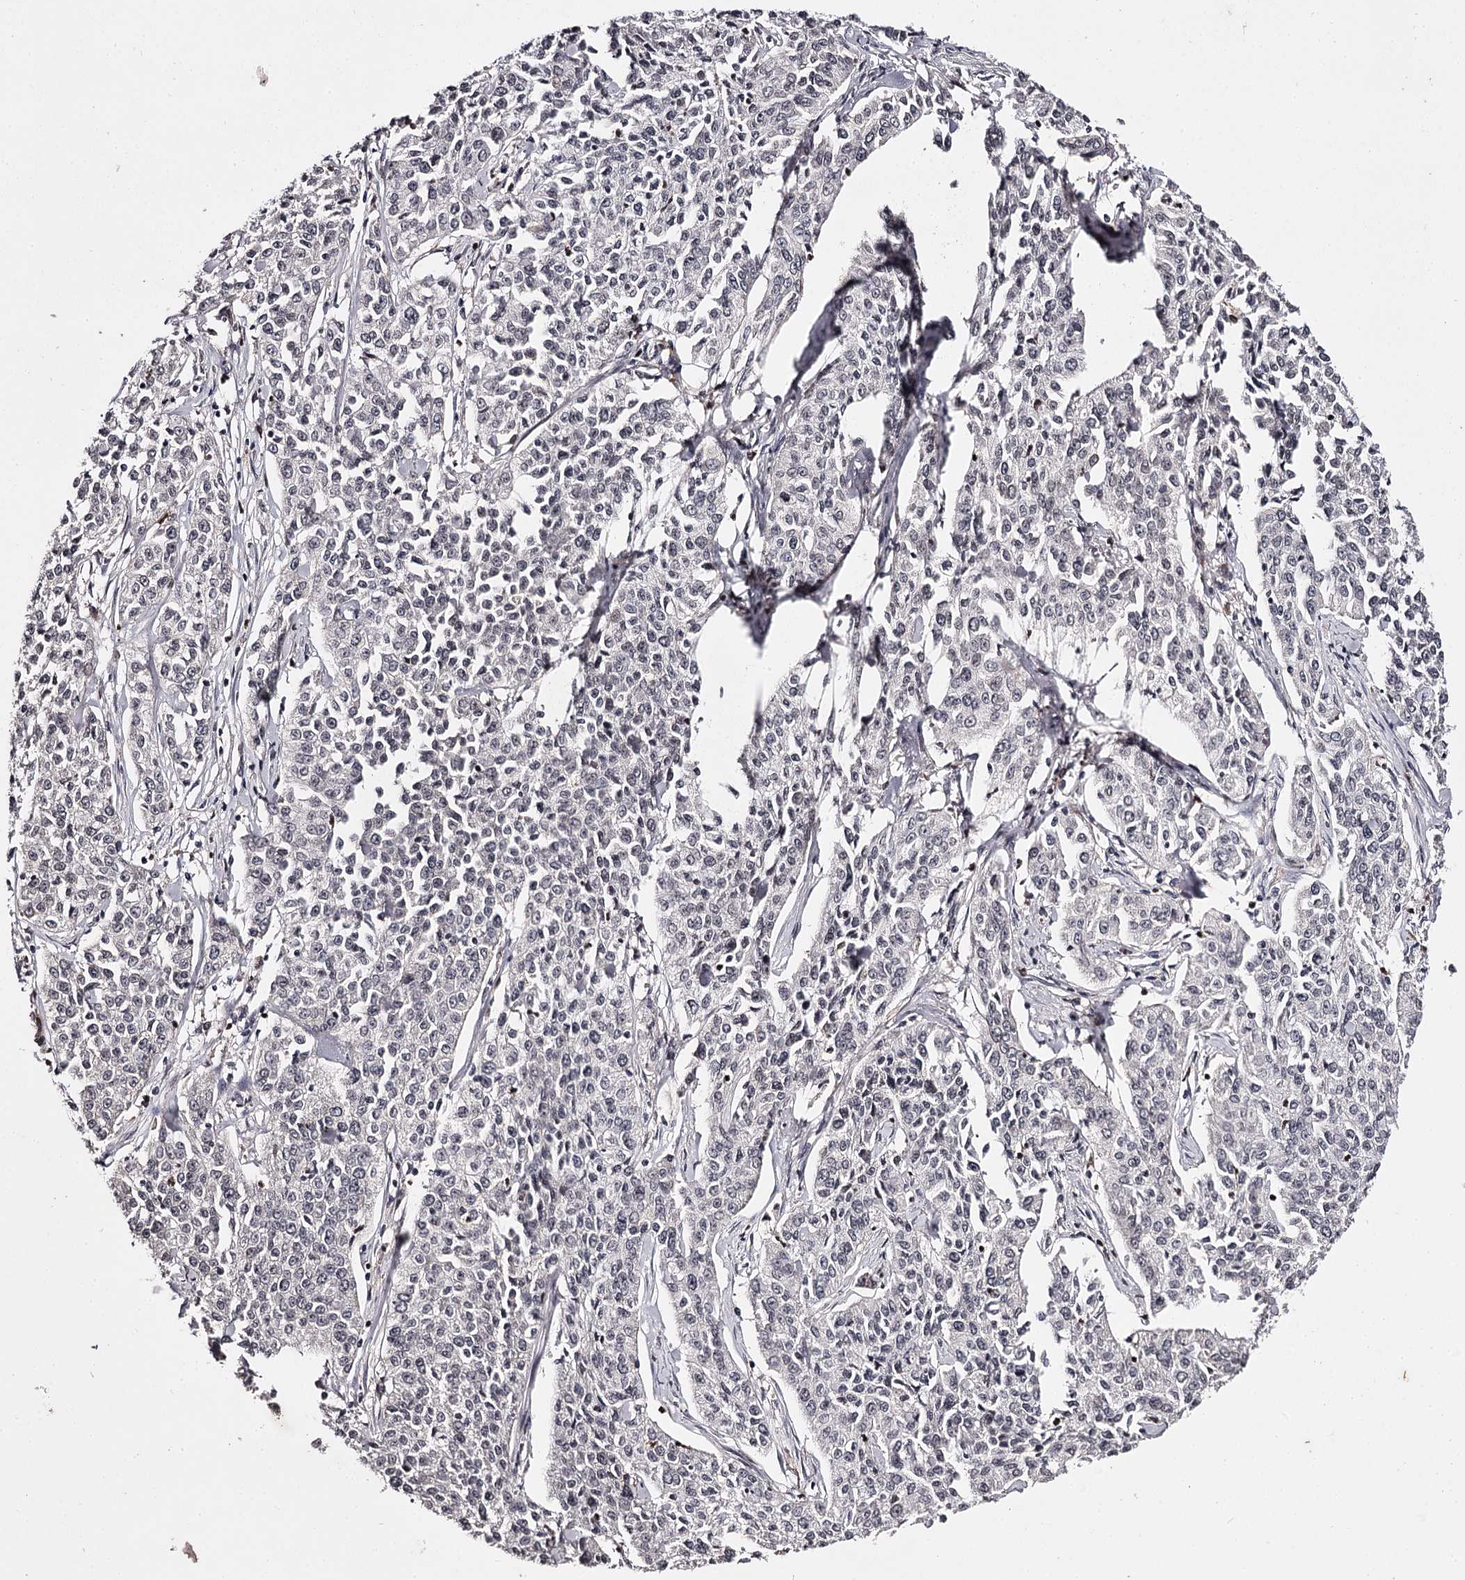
{"staining": {"intensity": "negative", "quantity": "none", "location": "none"}, "tissue": "cervical cancer", "cell_type": "Tumor cells", "image_type": "cancer", "snomed": [{"axis": "morphology", "description": "Squamous cell carcinoma, NOS"}, {"axis": "topography", "description": "Cervix"}], "caption": "Immunohistochemistry (IHC) photomicrograph of cervical squamous cell carcinoma stained for a protein (brown), which demonstrates no positivity in tumor cells. (Brightfield microscopy of DAB (3,3'-diaminobenzidine) immunohistochemistry at high magnification).", "gene": "SLC32A1", "patient": {"sex": "female", "age": 35}}